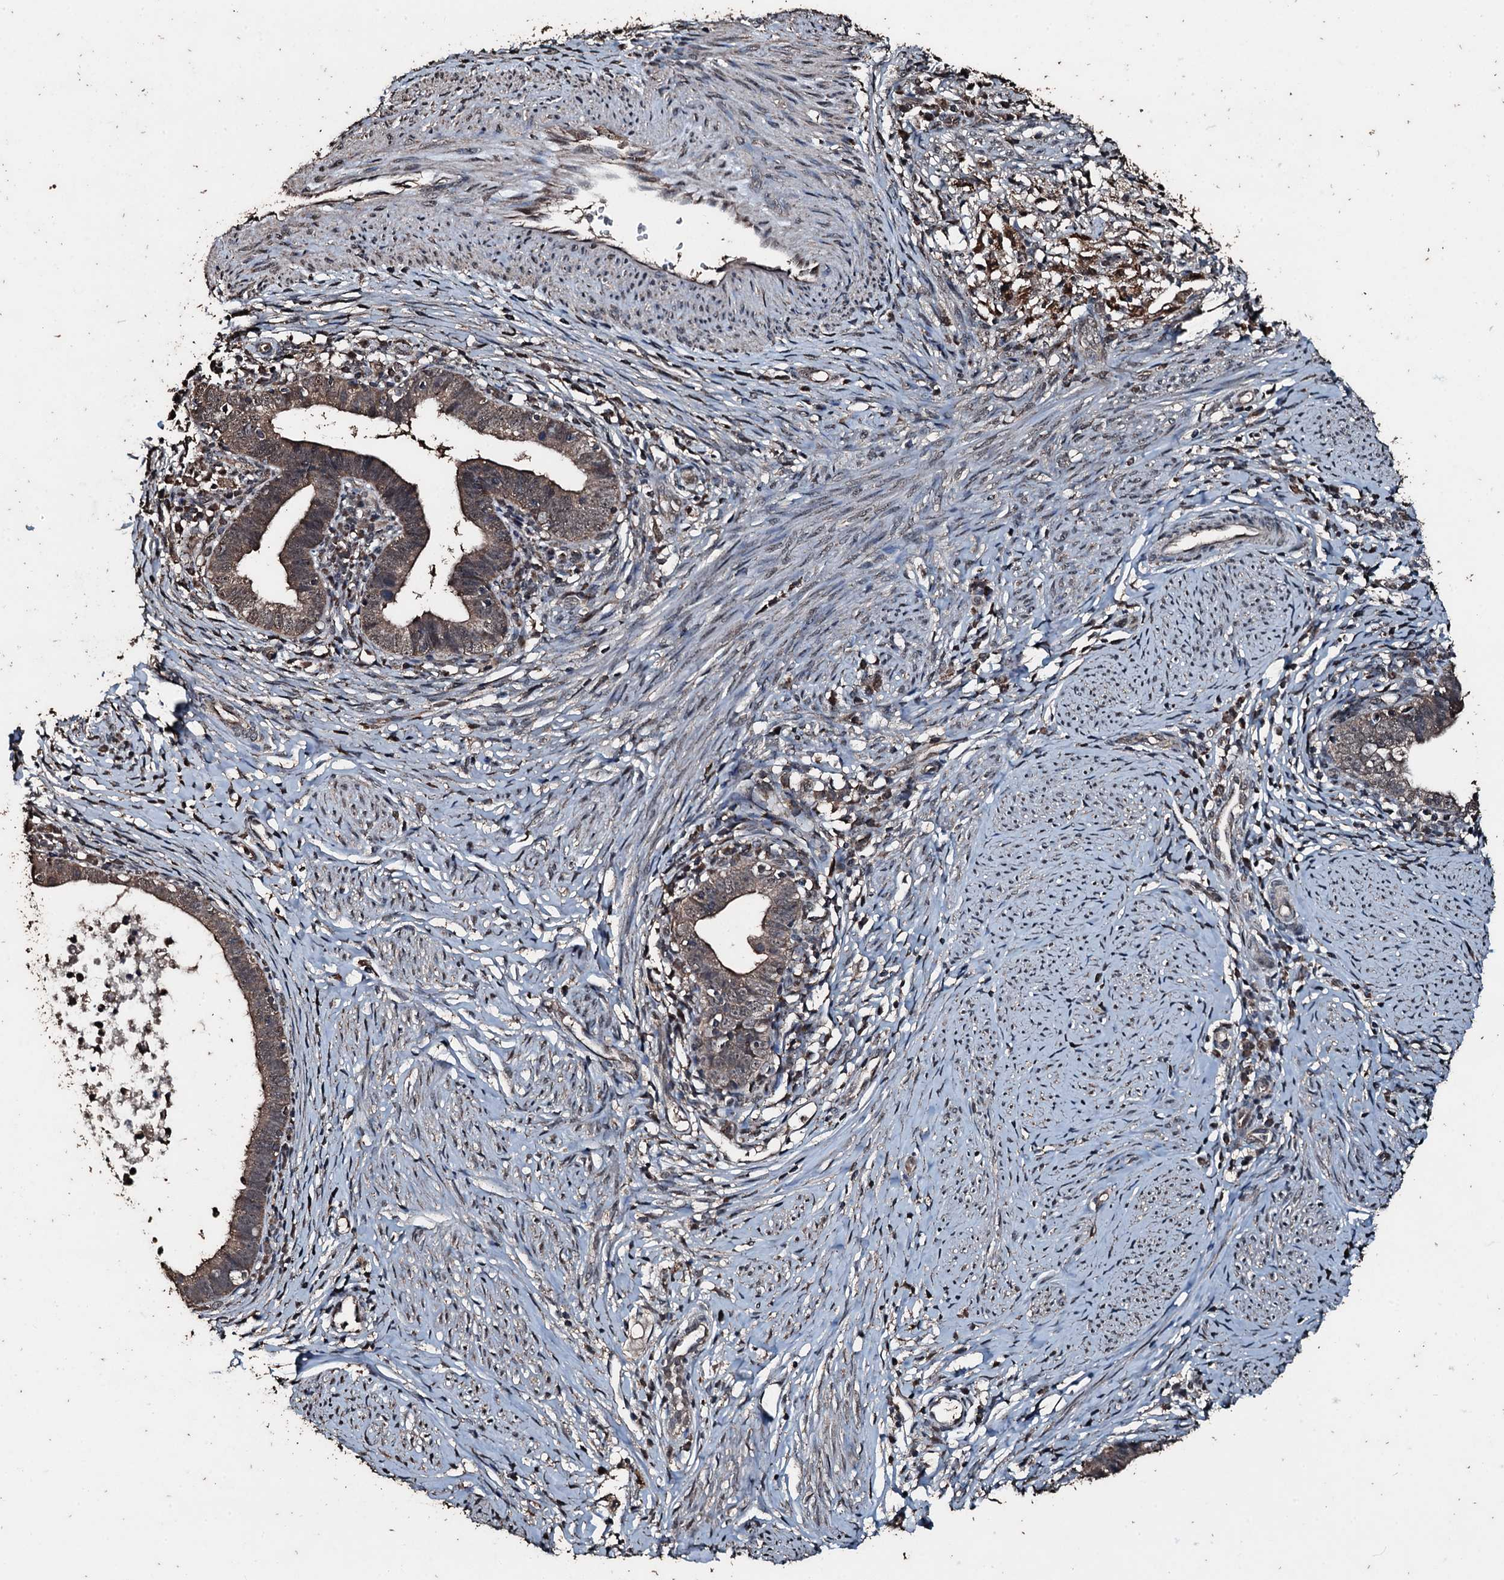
{"staining": {"intensity": "weak", "quantity": ">75%", "location": "cytoplasmic/membranous"}, "tissue": "cervical cancer", "cell_type": "Tumor cells", "image_type": "cancer", "snomed": [{"axis": "morphology", "description": "Adenocarcinoma, NOS"}, {"axis": "topography", "description": "Cervix"}], "caption": "The histopathology image demonstrates immunohistochemical staining of cervical adenocarcinoma. There is weak cytoplasmic/membranous positivity is identified in about >75% of tumor cells. (DAB = brown stain, brightfield microscopy at high magnification).", "gene": "FAAP24", "patient": {"sex": "female", "age": 36}}